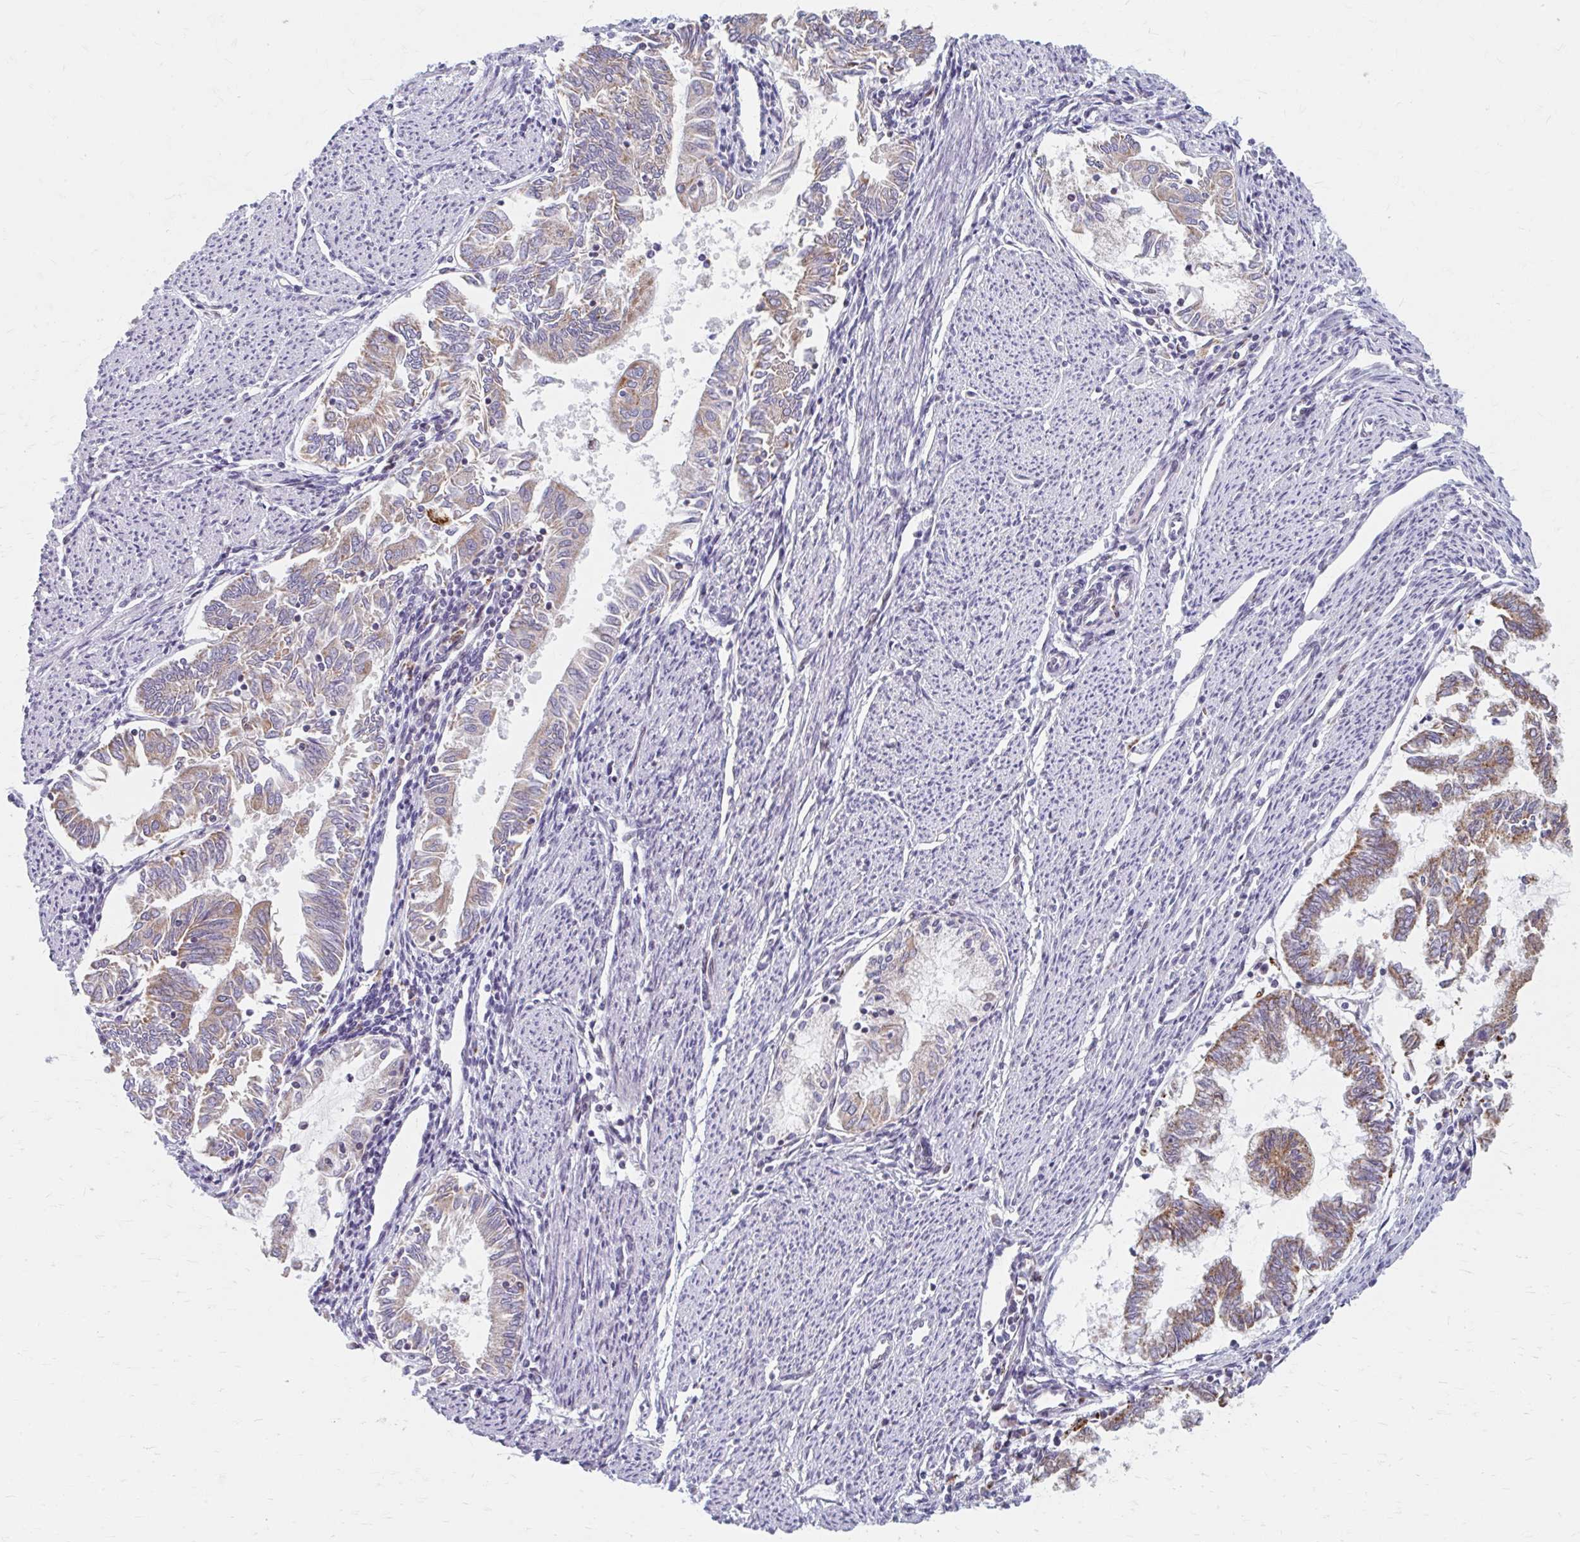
{"staining": {"intensity": "moderate", "quantity": "25%-75%", "location": "cytoplasmic/membranous"}, "tissue": "endometrial cancer", "cell_type": "Tumor cells", "image_type": "cancer", "snomed": [{"axis": "morphology", "description": "Adenocarcinoma, NOS"}, {"axis": "topography", "description": "Endometrium"}], "caption": "Immunohistochemistry (IHC) histopathology image of human adenocarcinoma (endometrial) stained for a protein (brown), which displays medium levels of moderate cytoplasmic/membranous staining in approximately 25%-75% of tumor cells.", "gene": "BEAN1", "patient": {"sex": "female", "age": 79}}